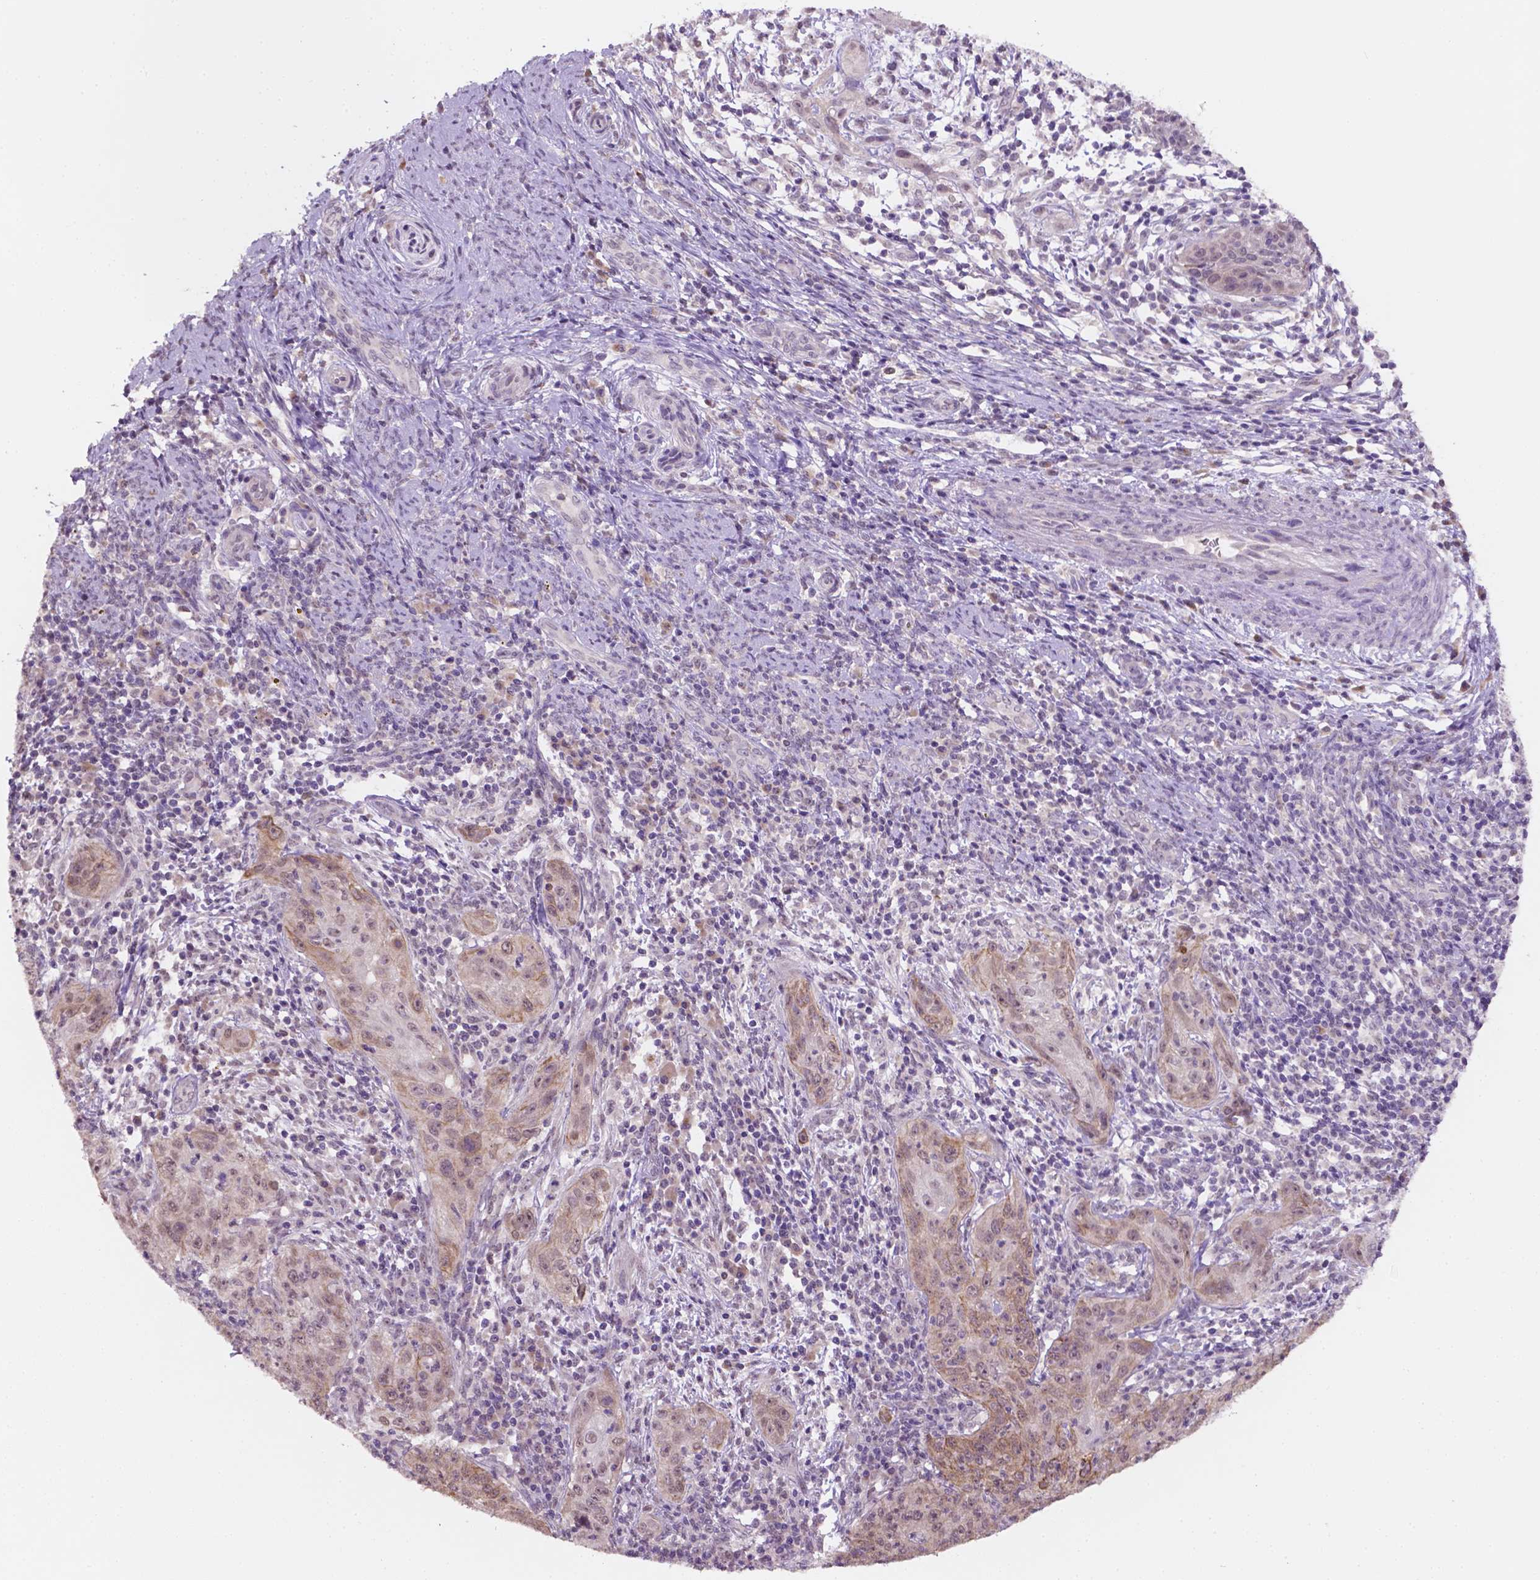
{"staining": {"intensity": "weak", "quantity": ">75%", "location": "cytoplasmic/membranous"}, "tissue": "cervical cancer", "cell_type": "Tumor cells", "image_type": "cancer", "snomed": [{"axis": "morphology", "description": "Squamous cell carcinoma, NOS"}, {"axis": "topography", "description": "Cervix"}], "caption": "Immunohistochemical staining of squamous cell carcinoma (cervical) demonstrates weak cytoplasmic/membranous protein positivity in about >75% of tumor cells. Immunohistochemistry stains the protein of interest in brown and the nuclei are stained blue.", "gene": "SHLD3", "patient": {"sex": "female", "age": 30}}